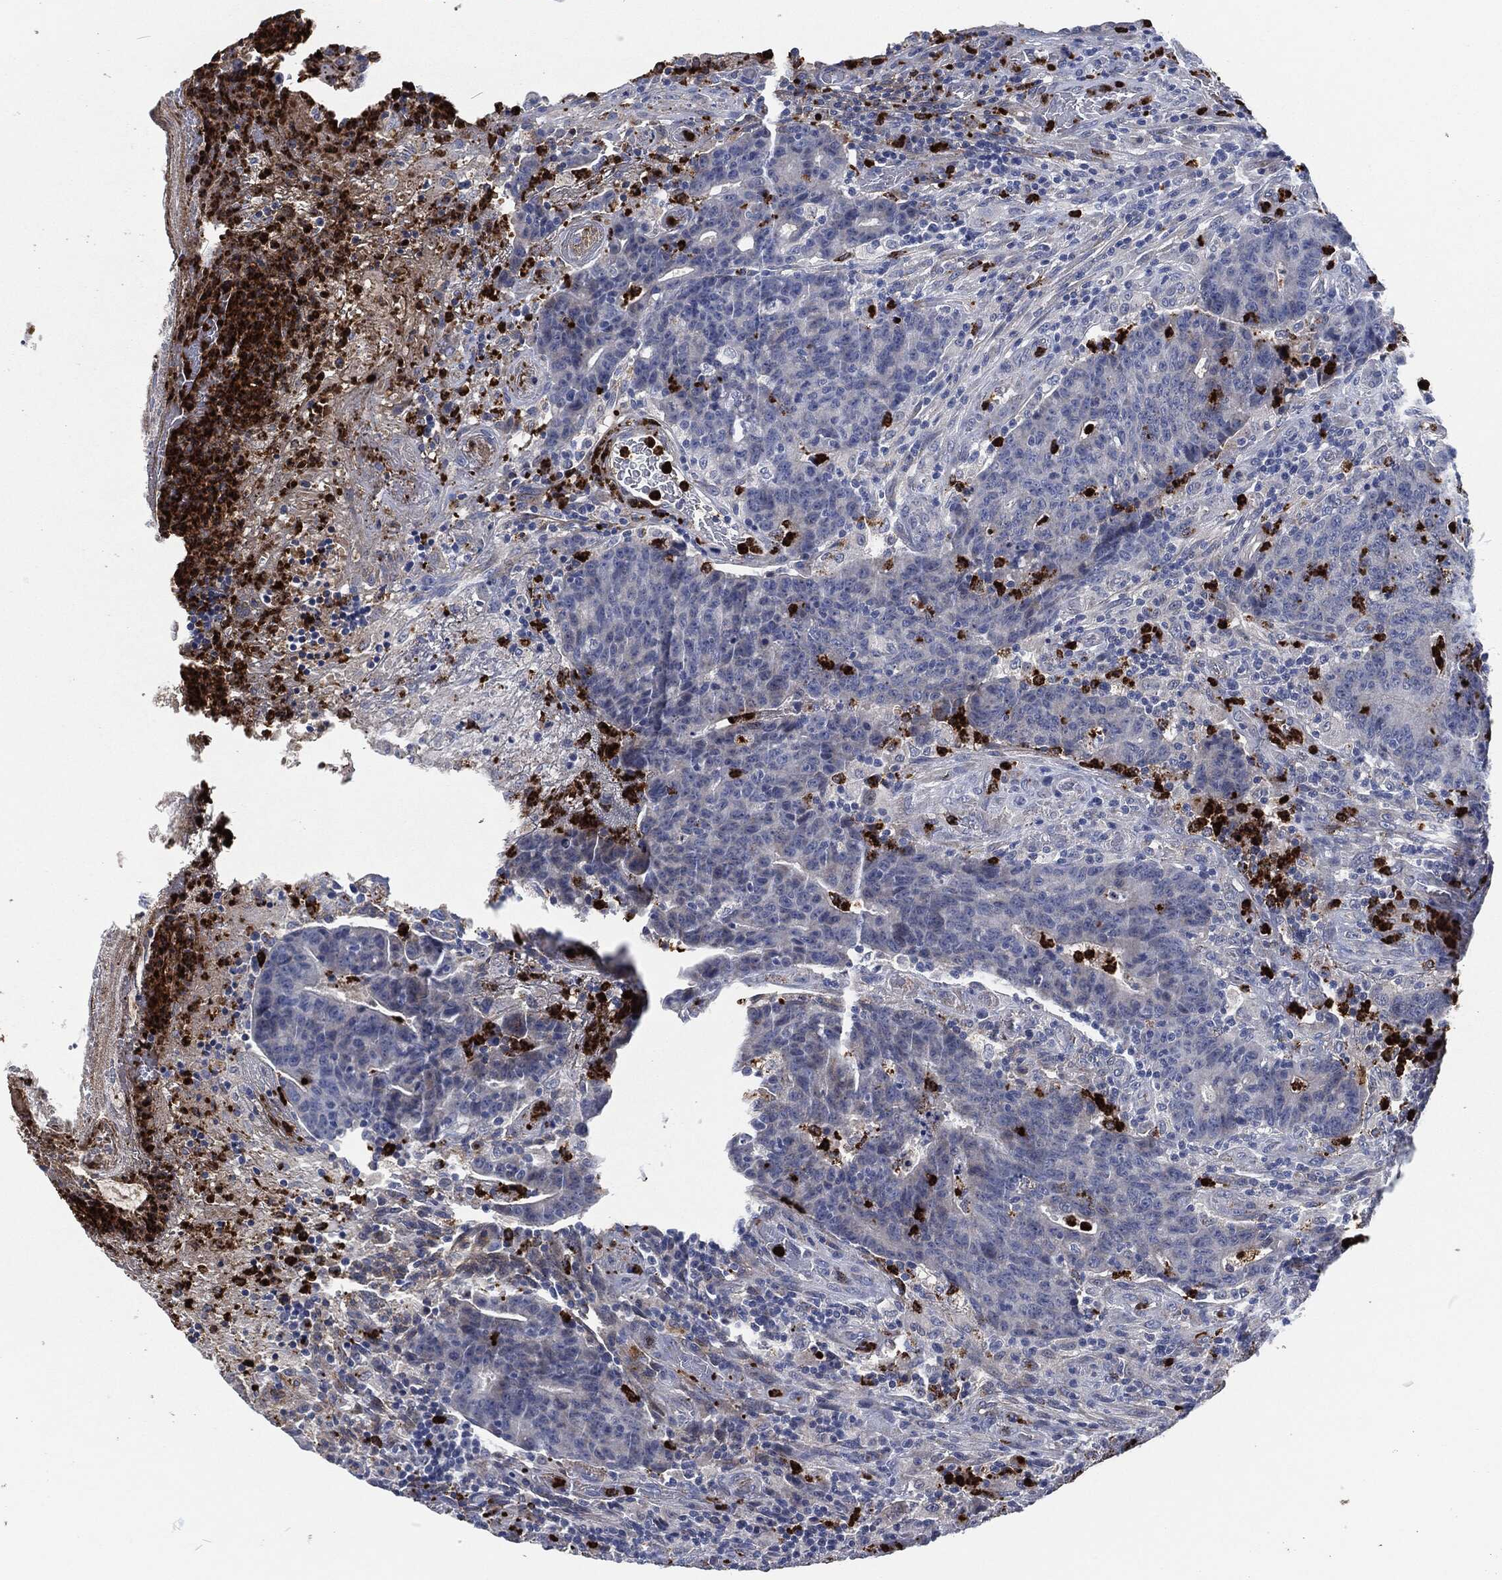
{"staining": {"intensity": "negative", "quantity": "none", "location": "none"}, "tissue": "colorectal cancer", "cell_type": "Tumor cells", "image_type": "cancer", "snomed": [{"axis": "morphology", "description": "Adenocarcinoma, NOS"}, {"axis": "topography", "description": "Colon"}], "caption": "IHC histopathology image of colorectal cancer (adenocarcinoma) stained for a protein (brown), which displays no expression in tumor cells.", "gene": "MPO", "patient": {"sex": "male", "age": 70}}